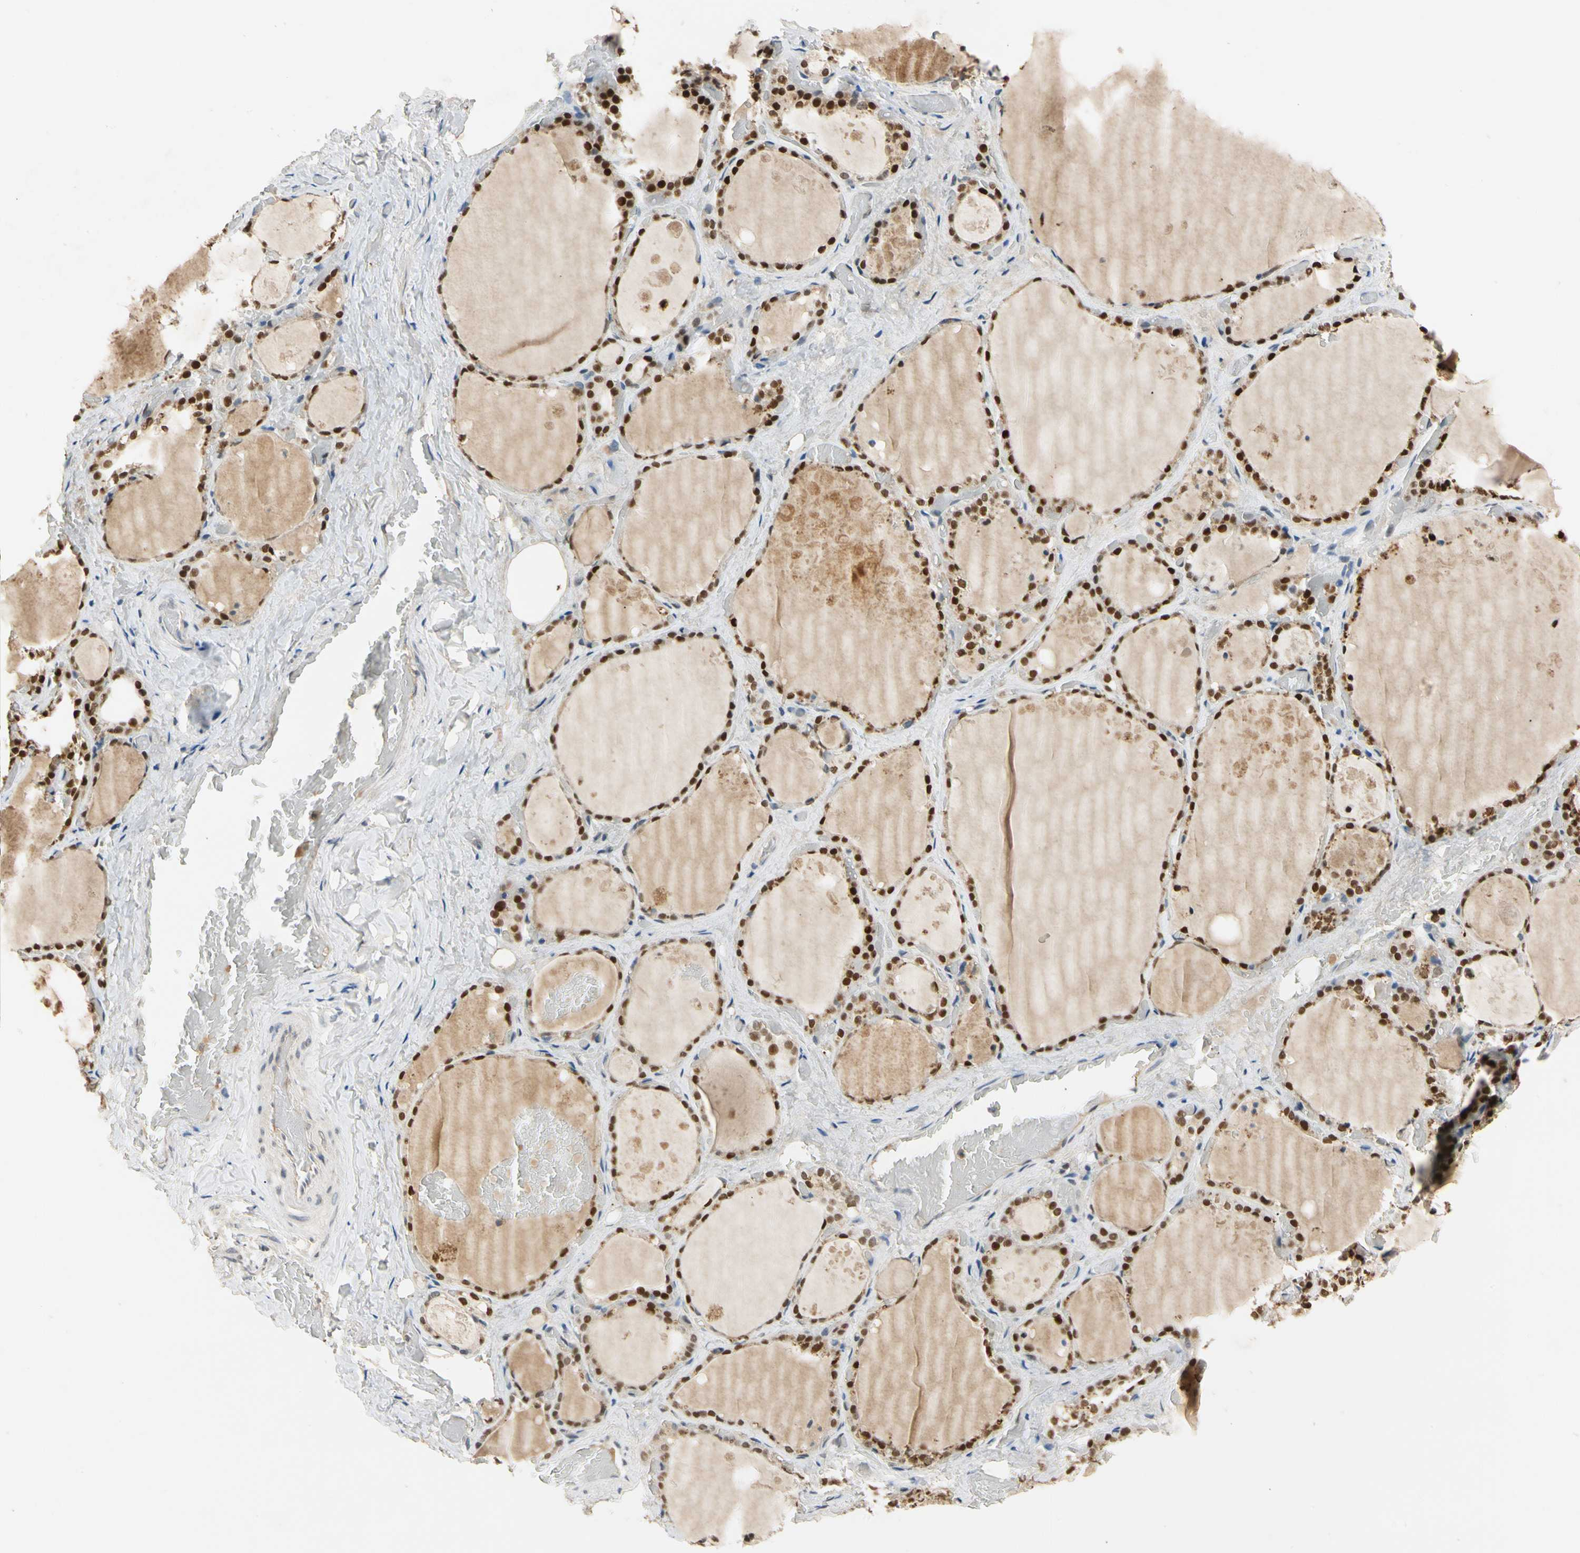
{"staining": {"intensity": "strong", "quantity": ">75%", "location": "nuclear"}, "tissue": "thyroid gland", "cell_type": "Glandular cells", "image_type": "normal", "snomed": [{"axis": "morphology", "description": "Normal tissue, NOS"}, {"axis": "topography", "description": "Thyroid gland"}], "caption": "DAB (3,3'-diaminobenzidine) immunohistochemical staining of benign human thyroid gland displays strong nuclear protein expression in approximately >75% of glandular cells.", "gene": "RIOX2", "patient": {"sex": "male", "age": 61}}